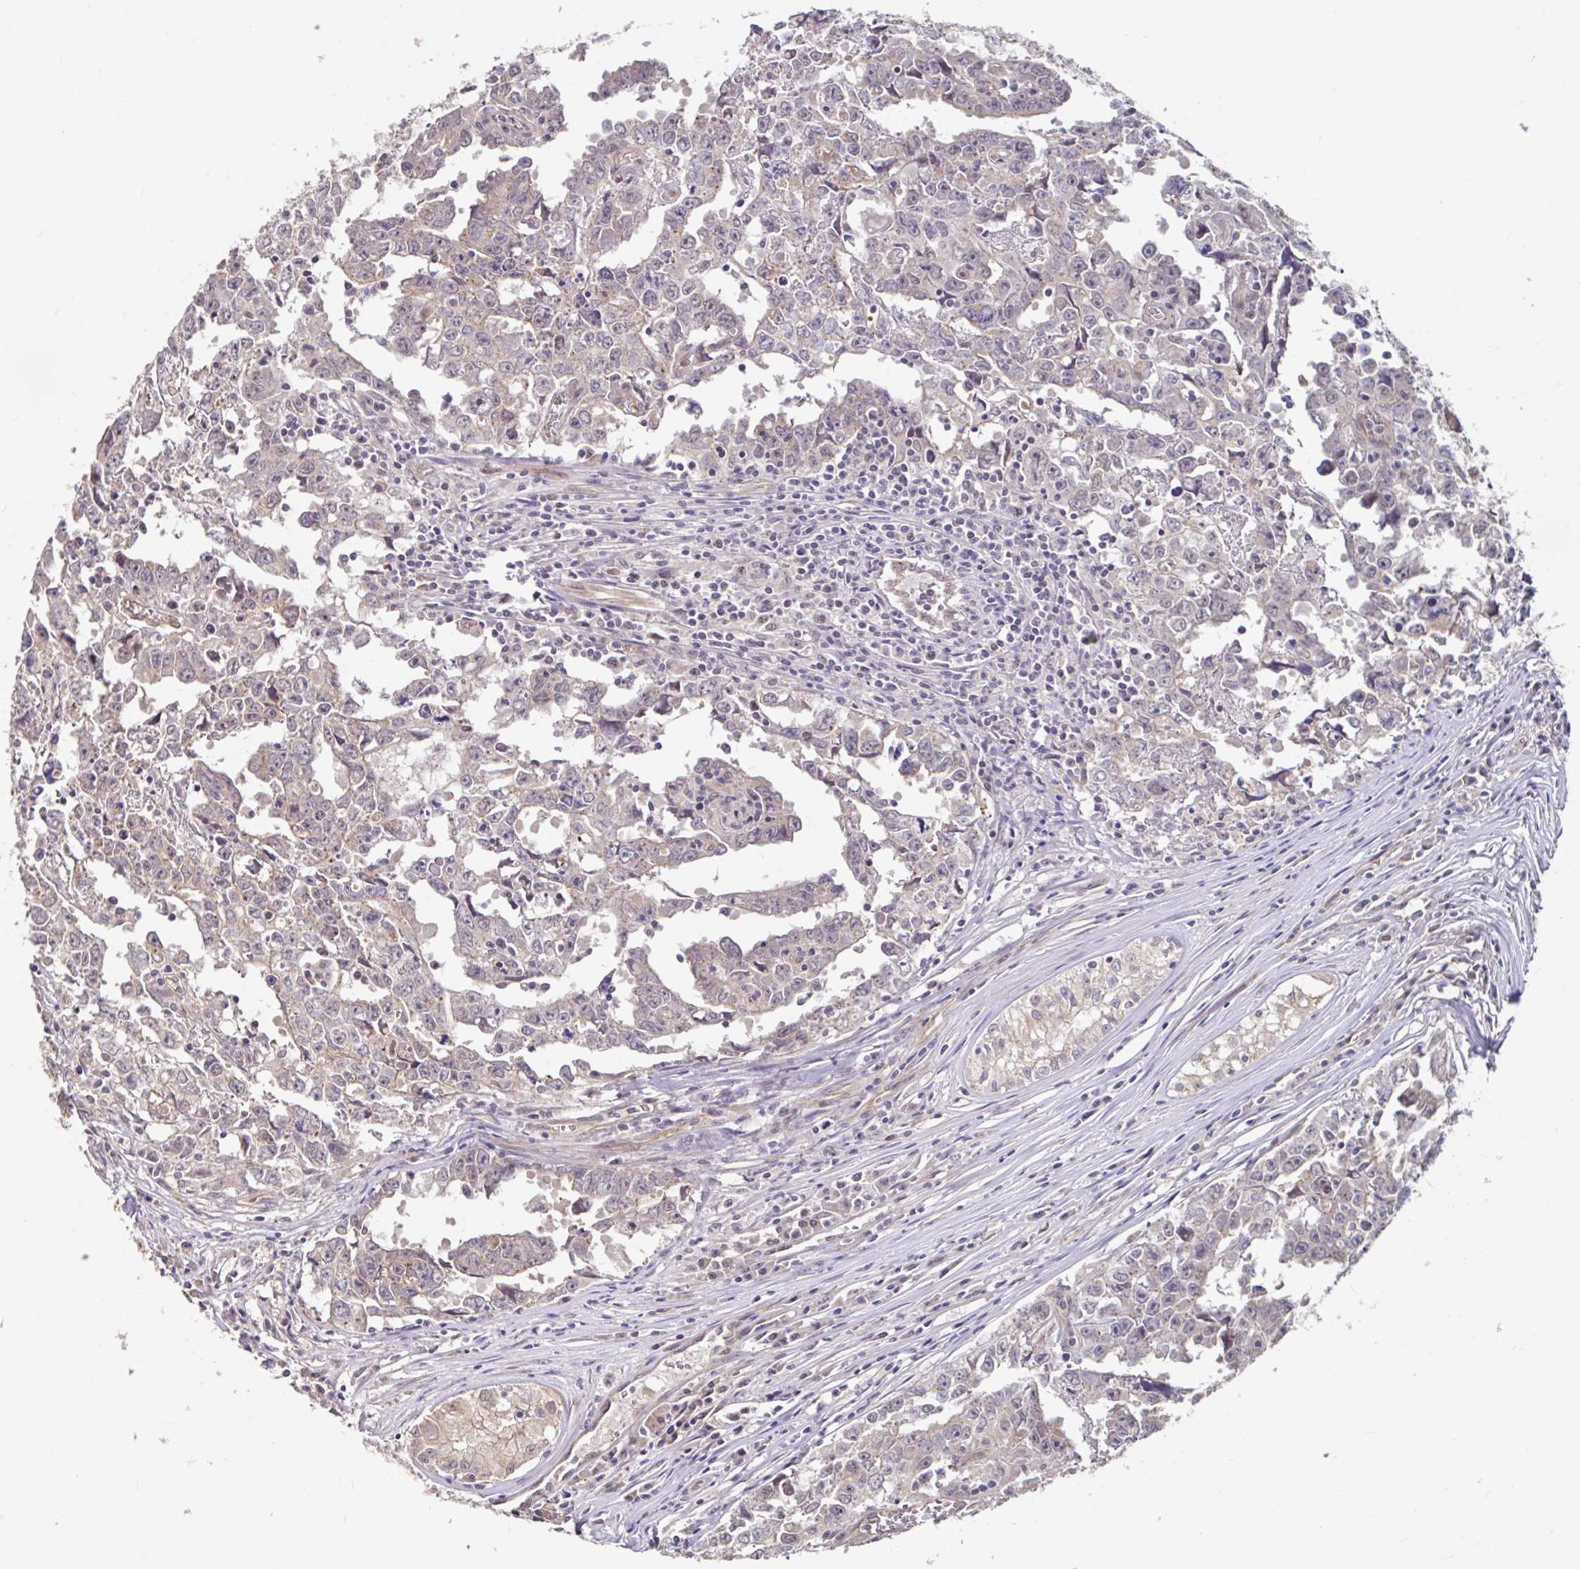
{"staining": {"intensity": "negative", "quantity": "none", "location": "none"}, "tissue": "testis cancer", "cell_type": "Tumor cells", "image_type": "cancer", "snomed": [{"axis": "morphology", "description": "Carcinoma, Embryonal, NOS"}, {"axis": "topography", "description": "Testis"}], "caption": "Immunohistochemical staining of human testis embryonal carcinoma demonstrates no significant staining in tumor cells.", "gene": "STYXL1", "patient": {"sex": "male", "age": 22}}